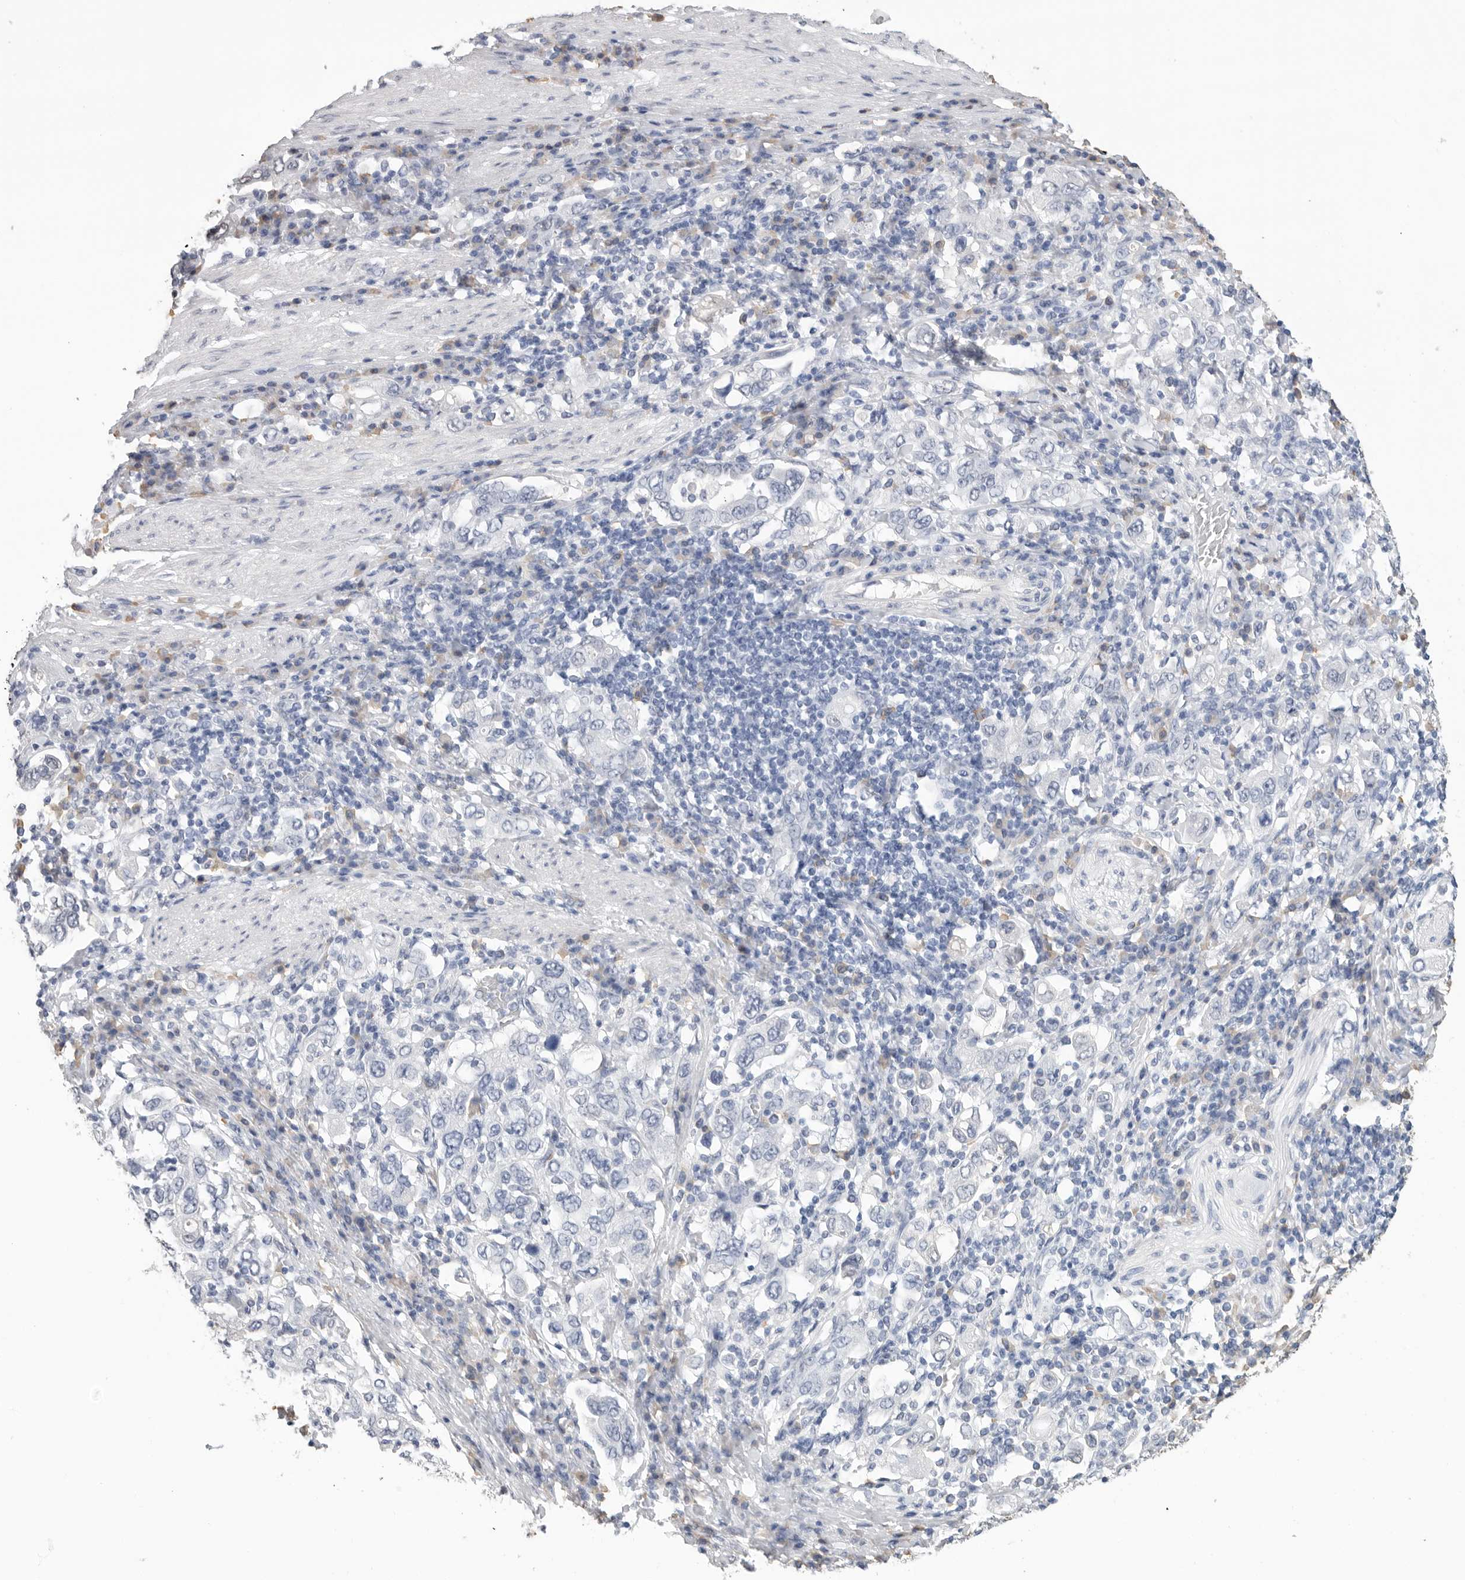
{"staining": {"intensity": "negative", "quantity": "none", "location": "none"}, "tissue": "stomach cancer", "cell_type": "Tumor cells", "image_type": "cancer", "snomed": [{"axis": "morphology", "description": "Adenocarcinoma, NOS"}, {"axis": "topography", "description": "Stomach, upper"}], "caption": "Human stomach cancer stained for a protein using IHC exhibits no positivity in tumor cells.", "gene": "ARHGEF10", "patient": {"sex": "male", "age": 62}}